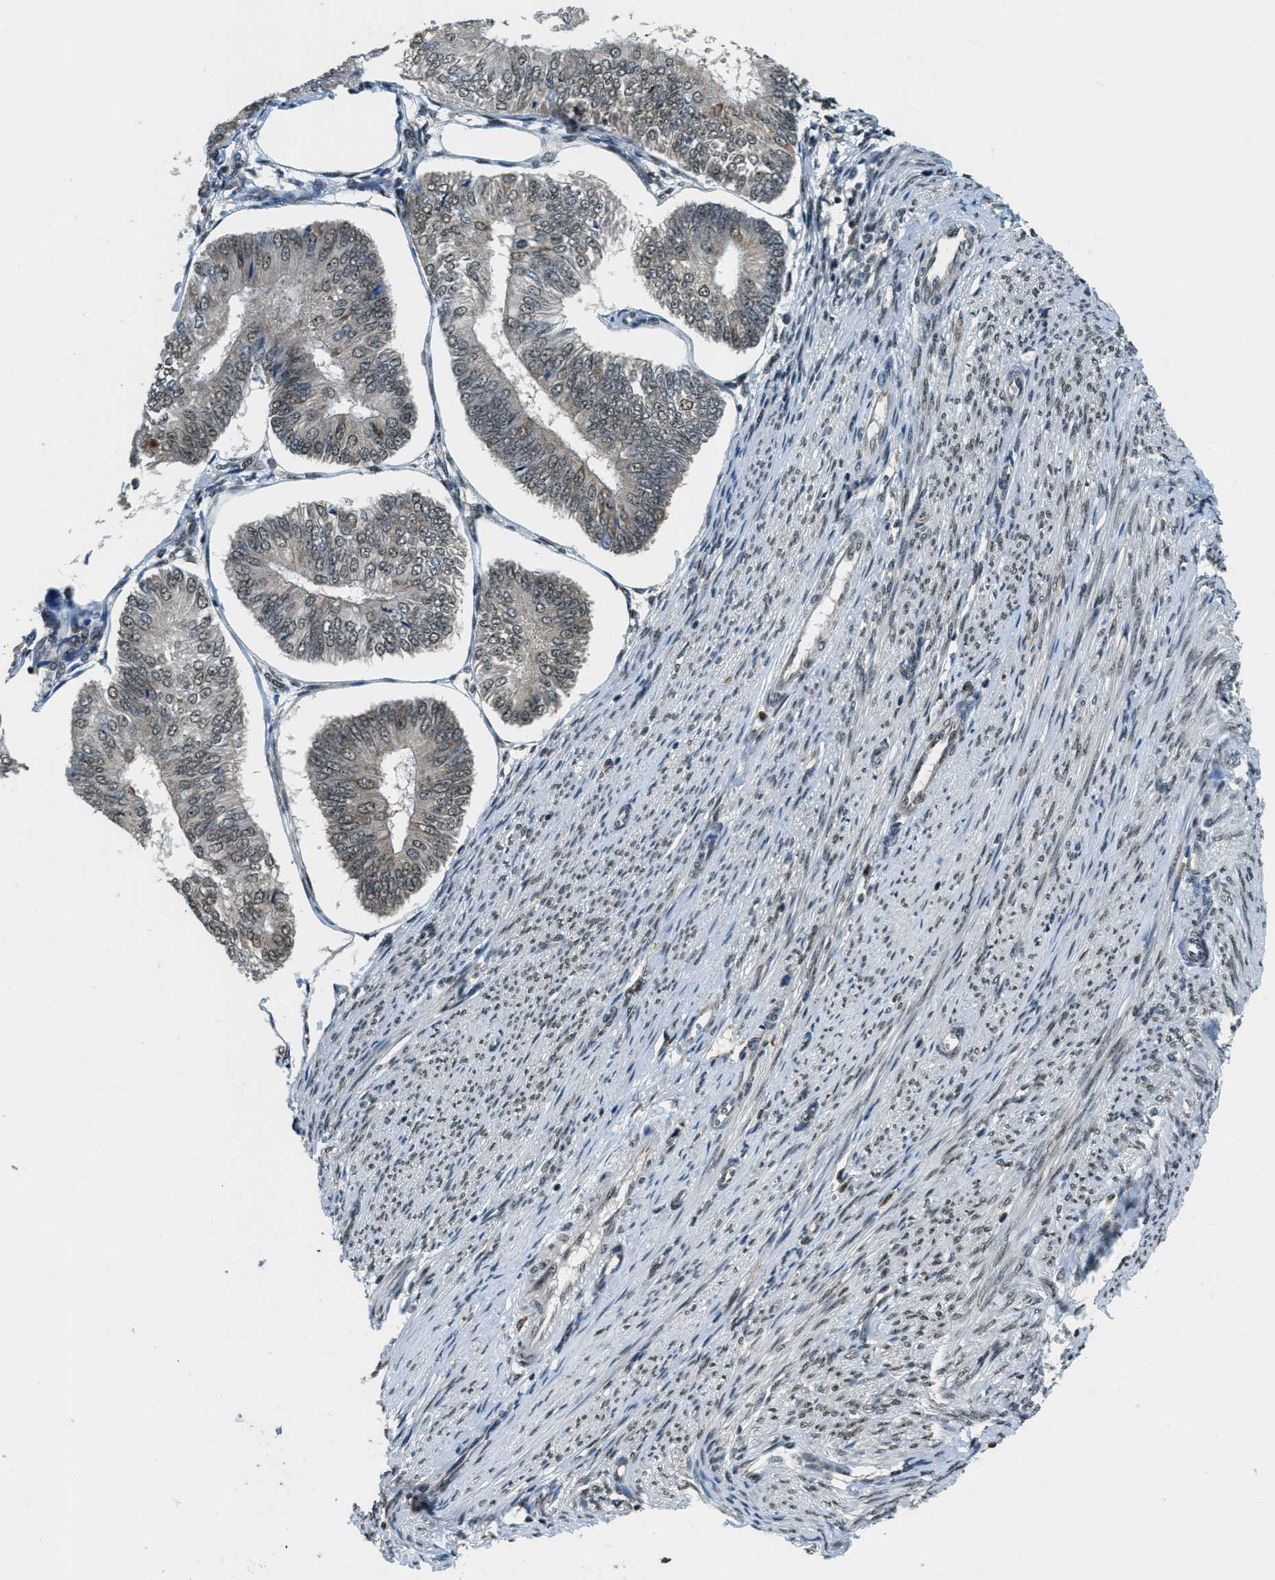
{"staining": {"intensity": "moderate", "quantity": "<25%", "location": "nuclear"}, "tissue": "endometrial cancer", "cell_type": "Tumor cells", "image_type": "cancer", "snomed": [{"axis": "morphology", "description": "Adenocarcinoma, NOS"}, {"axis": "topography", "description": "Endometrium"}], "caption": "This image demonstrates IHC staining of adenocarcinoma (endometrial), with low moderate nuclear positivity in approximately <25% of tumor cells.", "gene": "RAB11FIP1", "patient": {"sex": "female", "age": 58}}